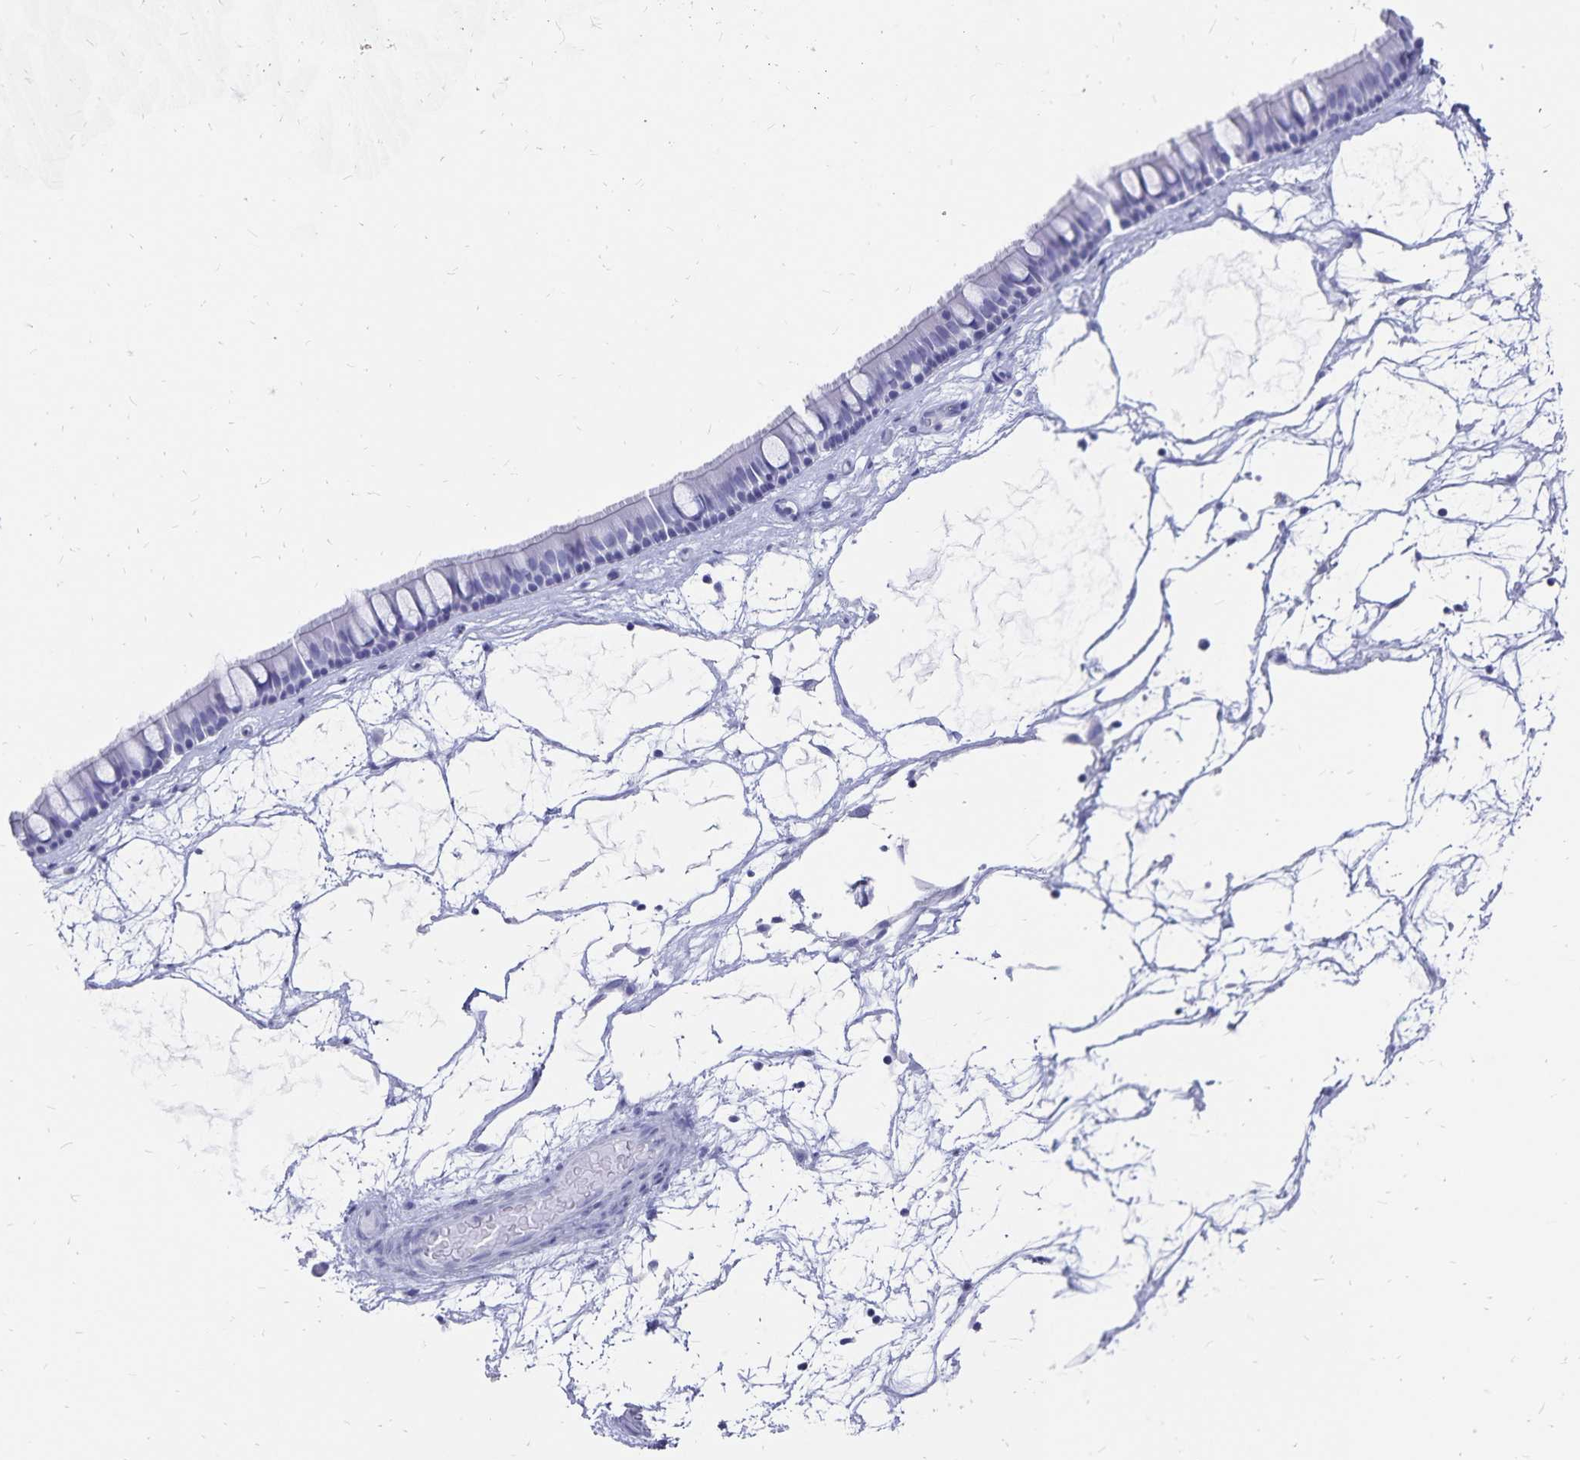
{"staining": {"intensity": "negative", "quantity": "none", "location": "none"}, "tissue": "nasopharynx", "cell_type": "Respiratory epithelial cells", "image_type": "normal", "snomed": [{"axis": "morphology", "description": "Normal tissue, NOS"}, {"axis": "topography", "description": "Nasopharynx"}], "caption": "An immunohistochemistry (IHC) image of normal nasopharynx is shown. There is no staining in respiratory epithelial cells of nasopharynx. (DAB (3,3'-diaminobenzidine) immunohistochemistry with hematoxylin counter stain).", "gene": "ADH1A", "patient": {"sex": "male", "age": 68}}